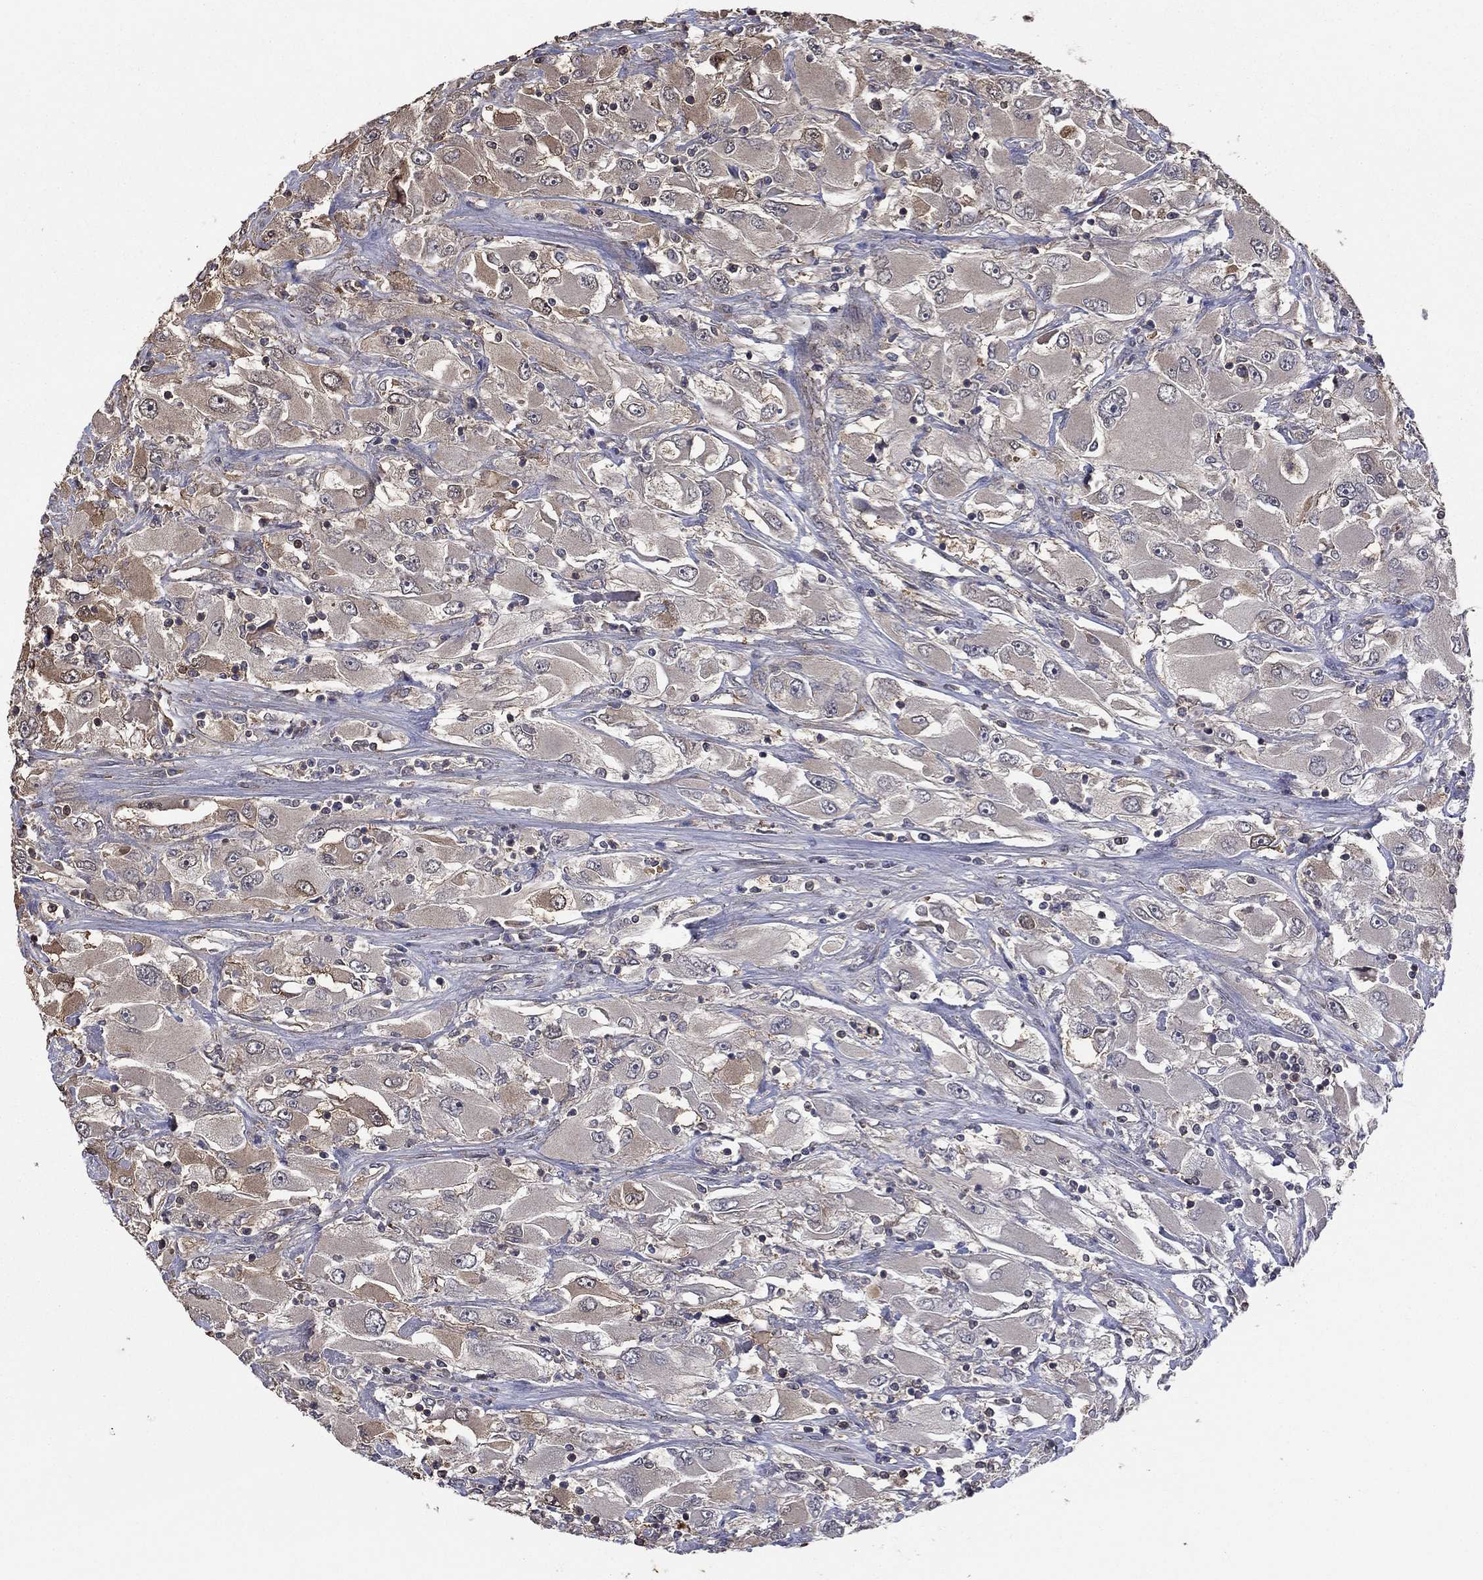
{"staining": {"intensity": "weak", "quantity": "25%-75%", "location": "cytoplasmic/membranous"}, "tissue": "renal cancer", "cell_type": "Tumor cells", "image_type": "cancer", "snomed": [{"axis": "morphology", "description": "Adenocarcinoma, NOS"}, {"axis": "topography", "description": "Kidney"}], "caption": "The histopathology image demonstrates a brown stain indicating the presence of a protein in the cytoplasmic/membranous of tumor cells in renal cancer.", "gene": "RNF114", "patient": {"sex": "female", "age": 52}}